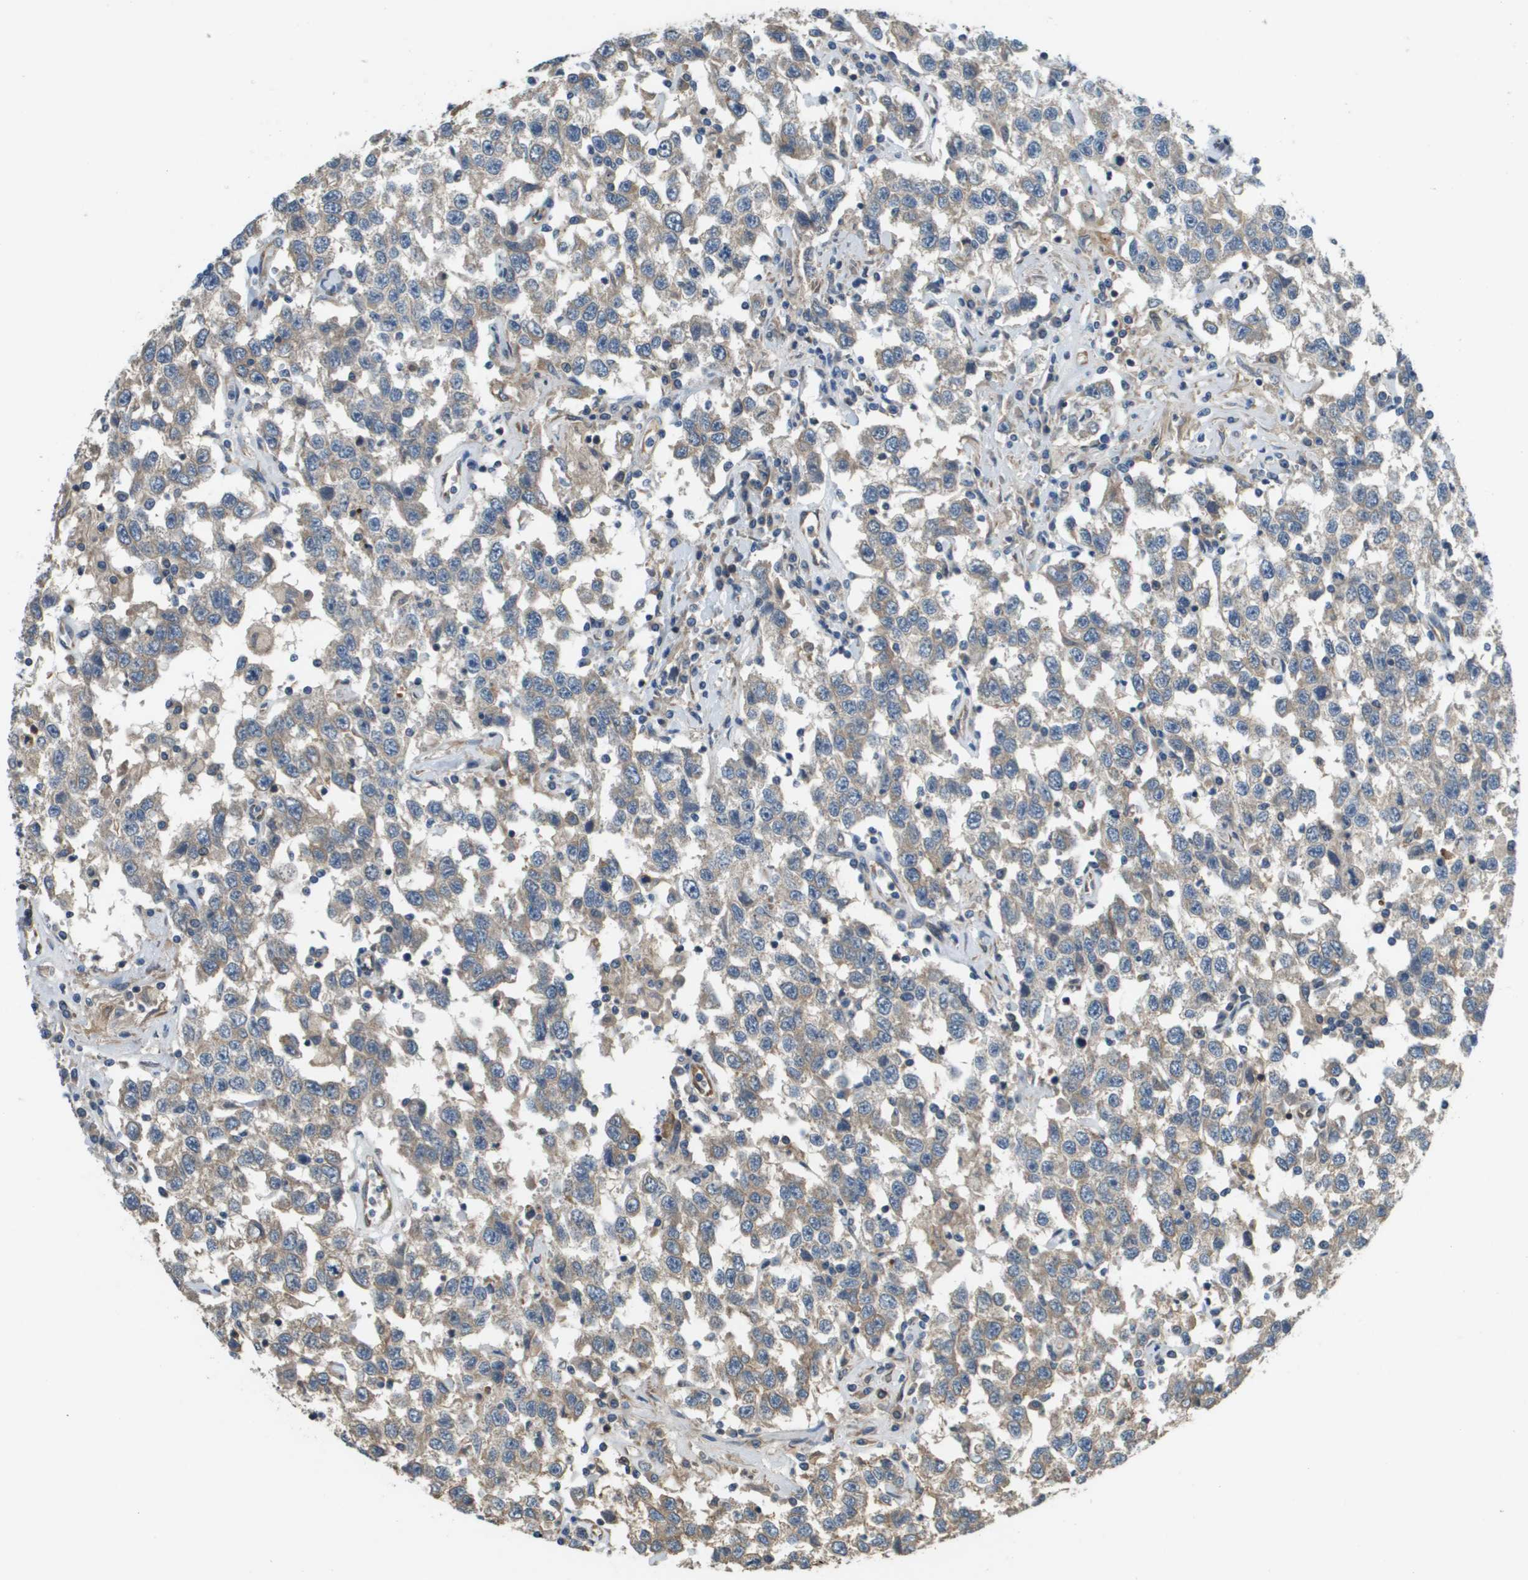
{"staining": {"intensity": "negative", "quantity": "none", "location": "none"}, "tissue": "testis cancer", "cell_type": "Tumor cells", "image_type": "cancer", "snomed": [{"axis": "morphology", "description": "Seminoma, NOS"}, {"axis": "topography", "description": "Testis"}], "caption": "This is a image of immunohistochemistry staining of seminoma (testis), which shows no staining in tumor cells.", "gene": "SAMSN1", "patient": {"sex": "male", "age": 41}}